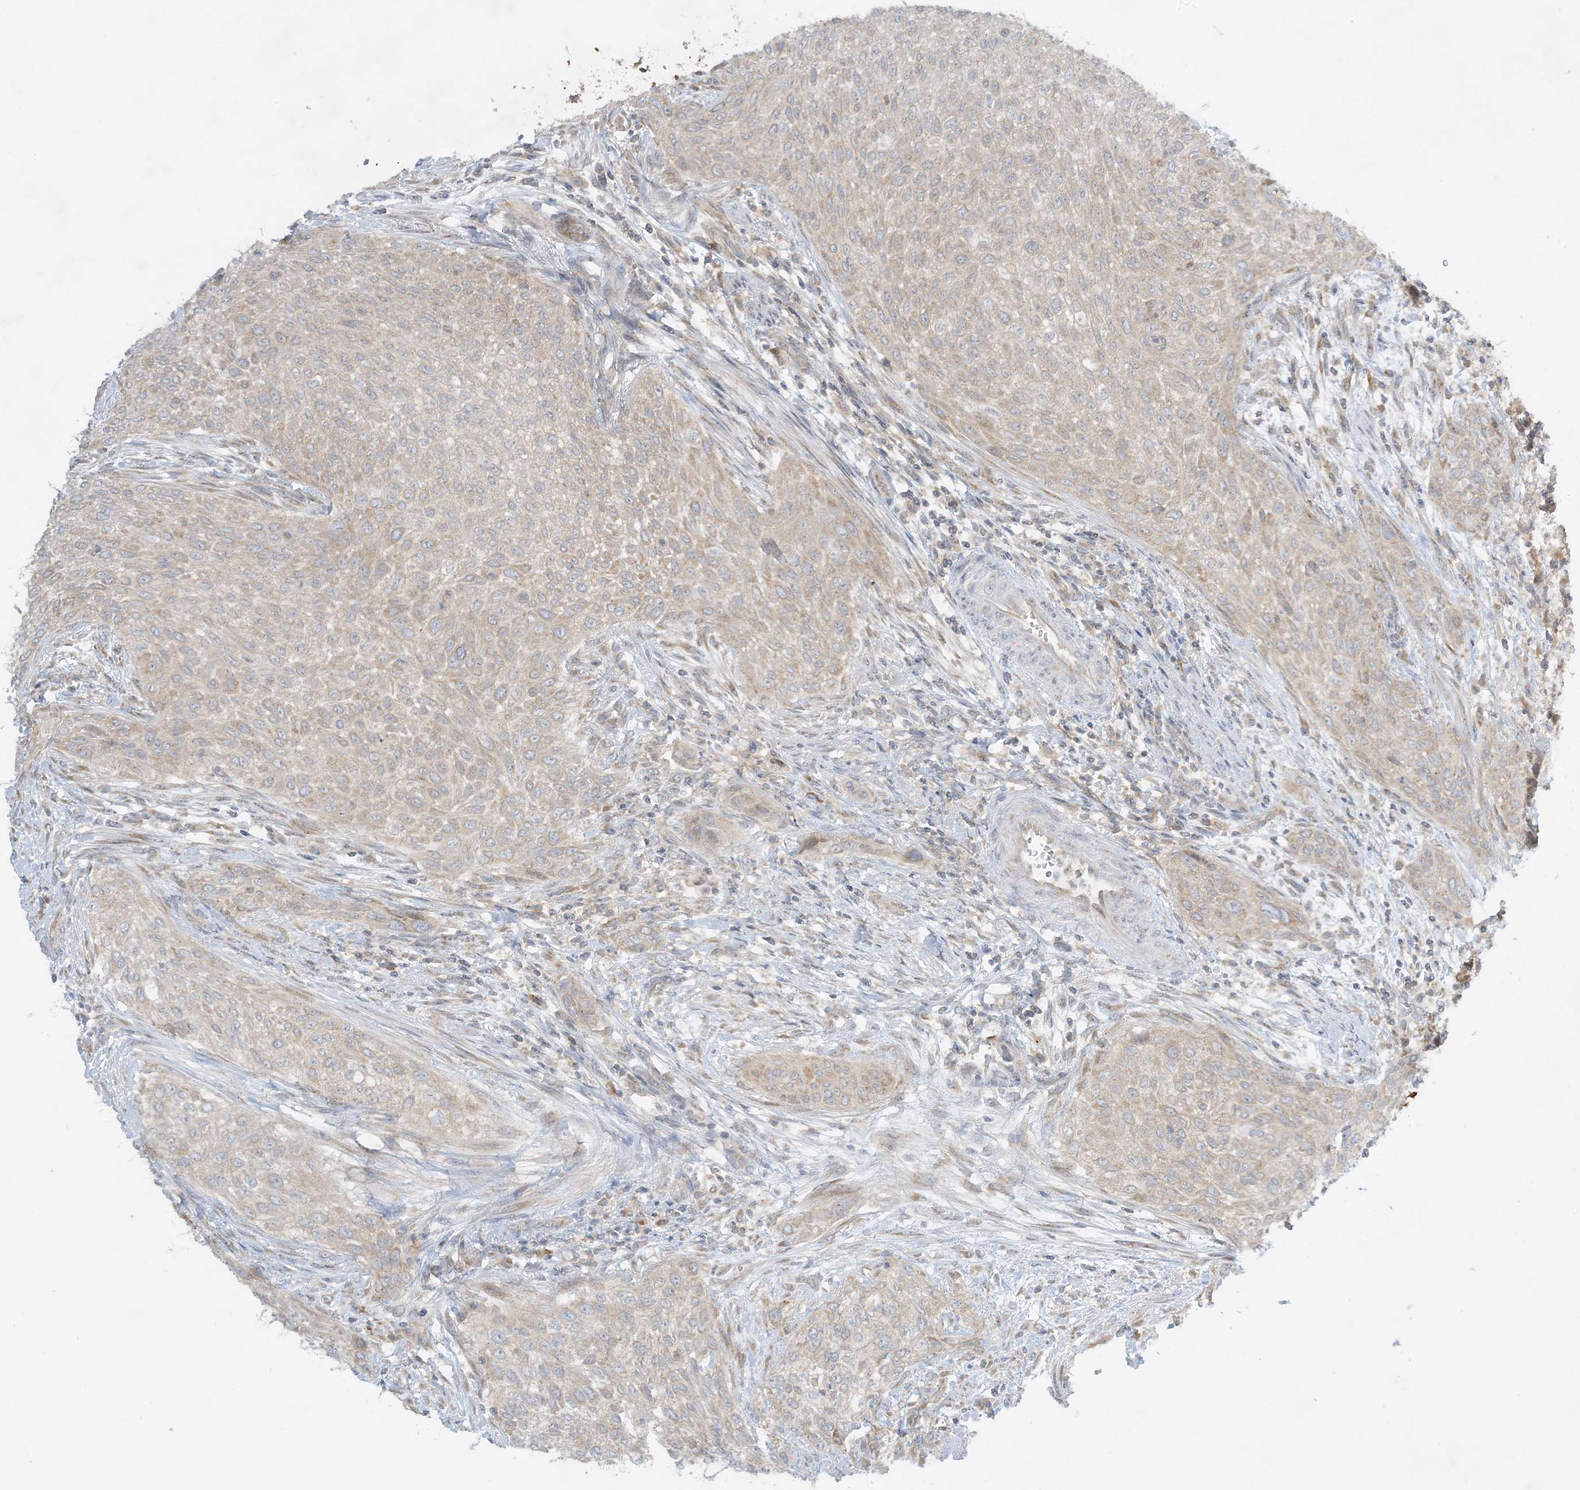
{"staining": {"intensity": "moderate", "quantity": "25%-75%", "location": "cytoplasmic/membranous"}, "tissue": "urothelial cancer", "cell_type": "Tumor cells", "image_type": "cancer", "snomed": [{"axis": "morphology", "description": "Urothelial carcinoma, High grade"}, {"axis": "topography", "description": "Urinary bladder"}], "caption": "Immunohistochemical staining of human urothelial carcinoma (high-grade) shows moderate cytoplasmic/membranous protein expression in approximately 25%-75% of tumor cells. (DAB (3,3'-diaminobenzidine) IHC with brightfield microscopy, high magnification).", "gene": "RPP40", "patient": {"sex": "male", "age": 35}}